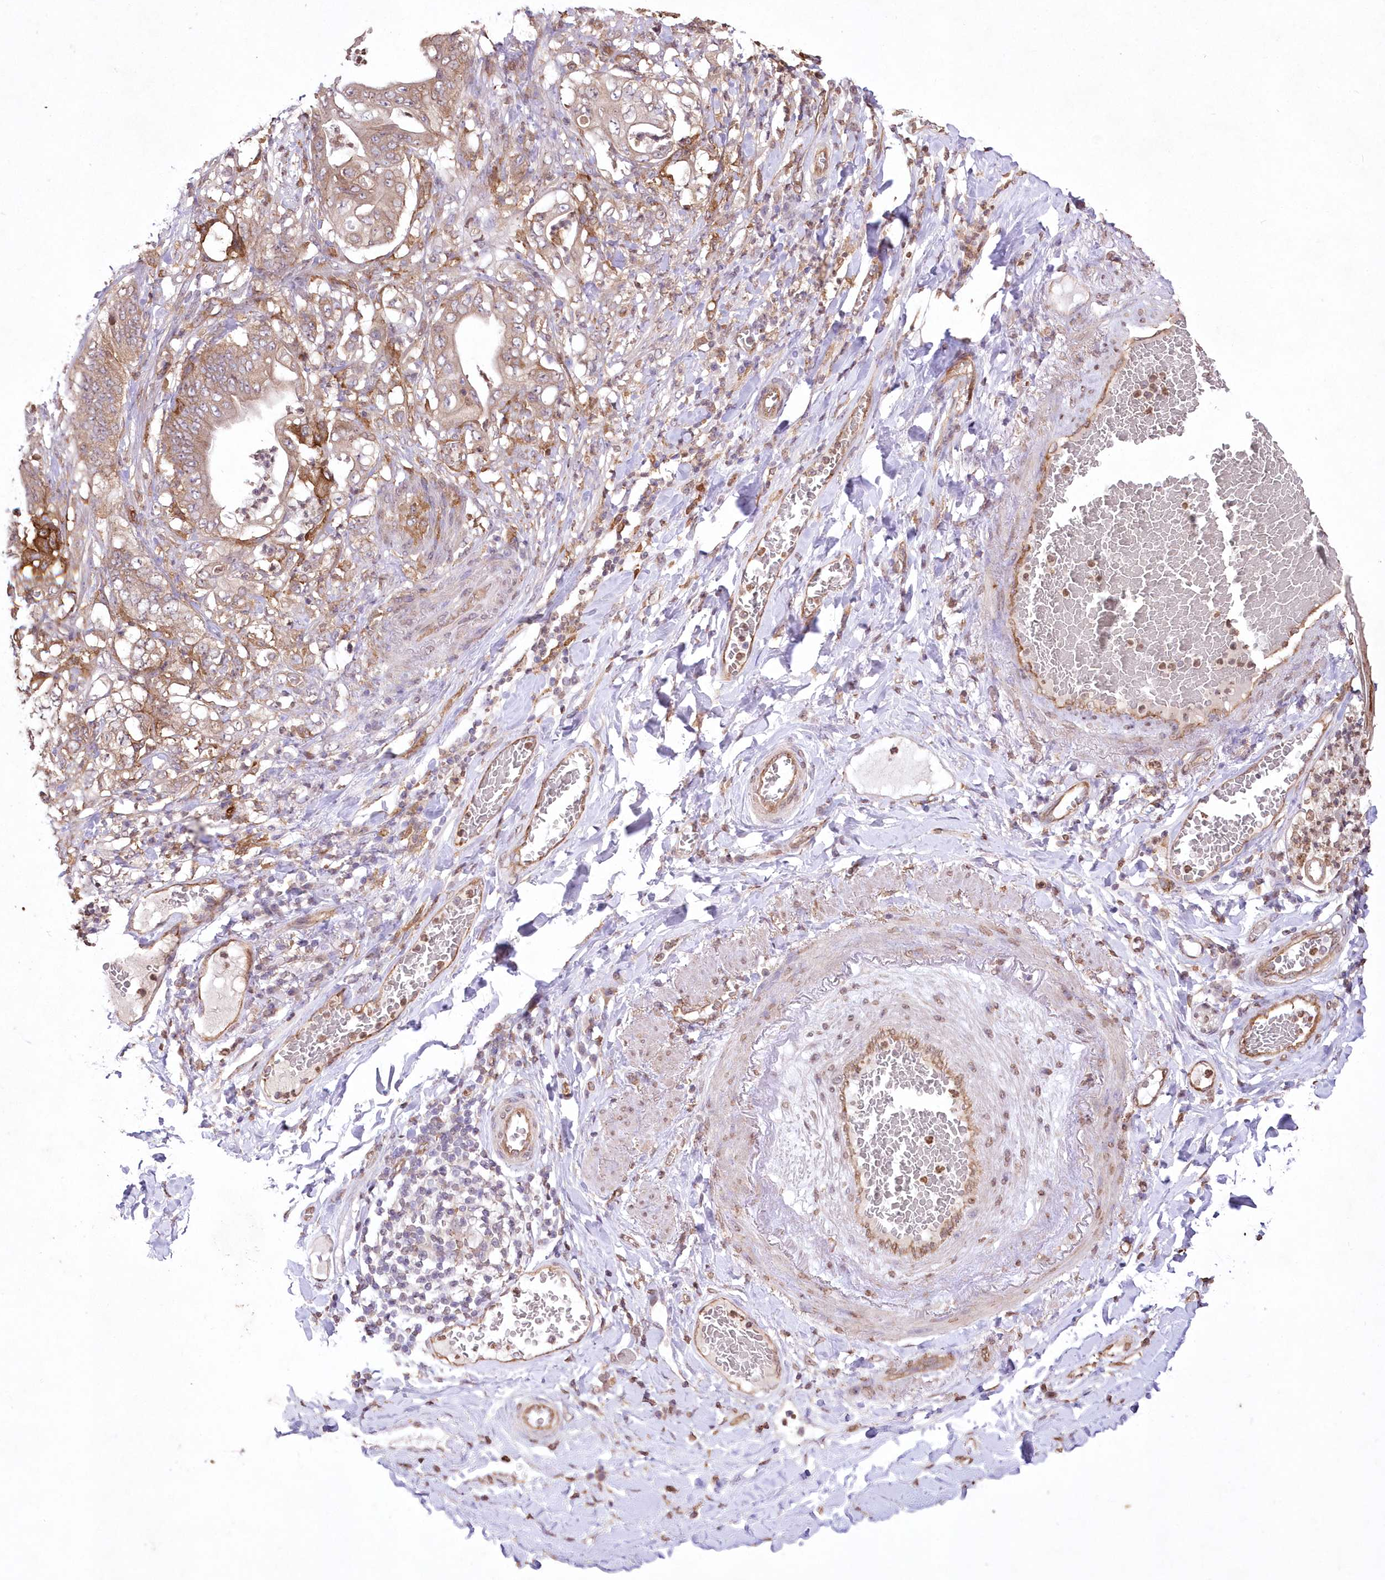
{"staining": {"intensity": "weak", "quantity": ">75%", "location": "cytoplasmic/membranous"}, "tissue": "stomach cancer", "cell_type": "Tumor cells", "image_type": "cancer", "snomed": [{"axis": "morphology", "description": "Adenocarcinoma, NOS"}, {"axis": "topography", "description": "Stomach"}], "caption": "An image of stomach cancer stained for a protein exhibits weak cytoplasmic/membranous brown staining in tumor cells.", "gene": "FCHO2", "patient": {"sex": "female", "age": 73}}